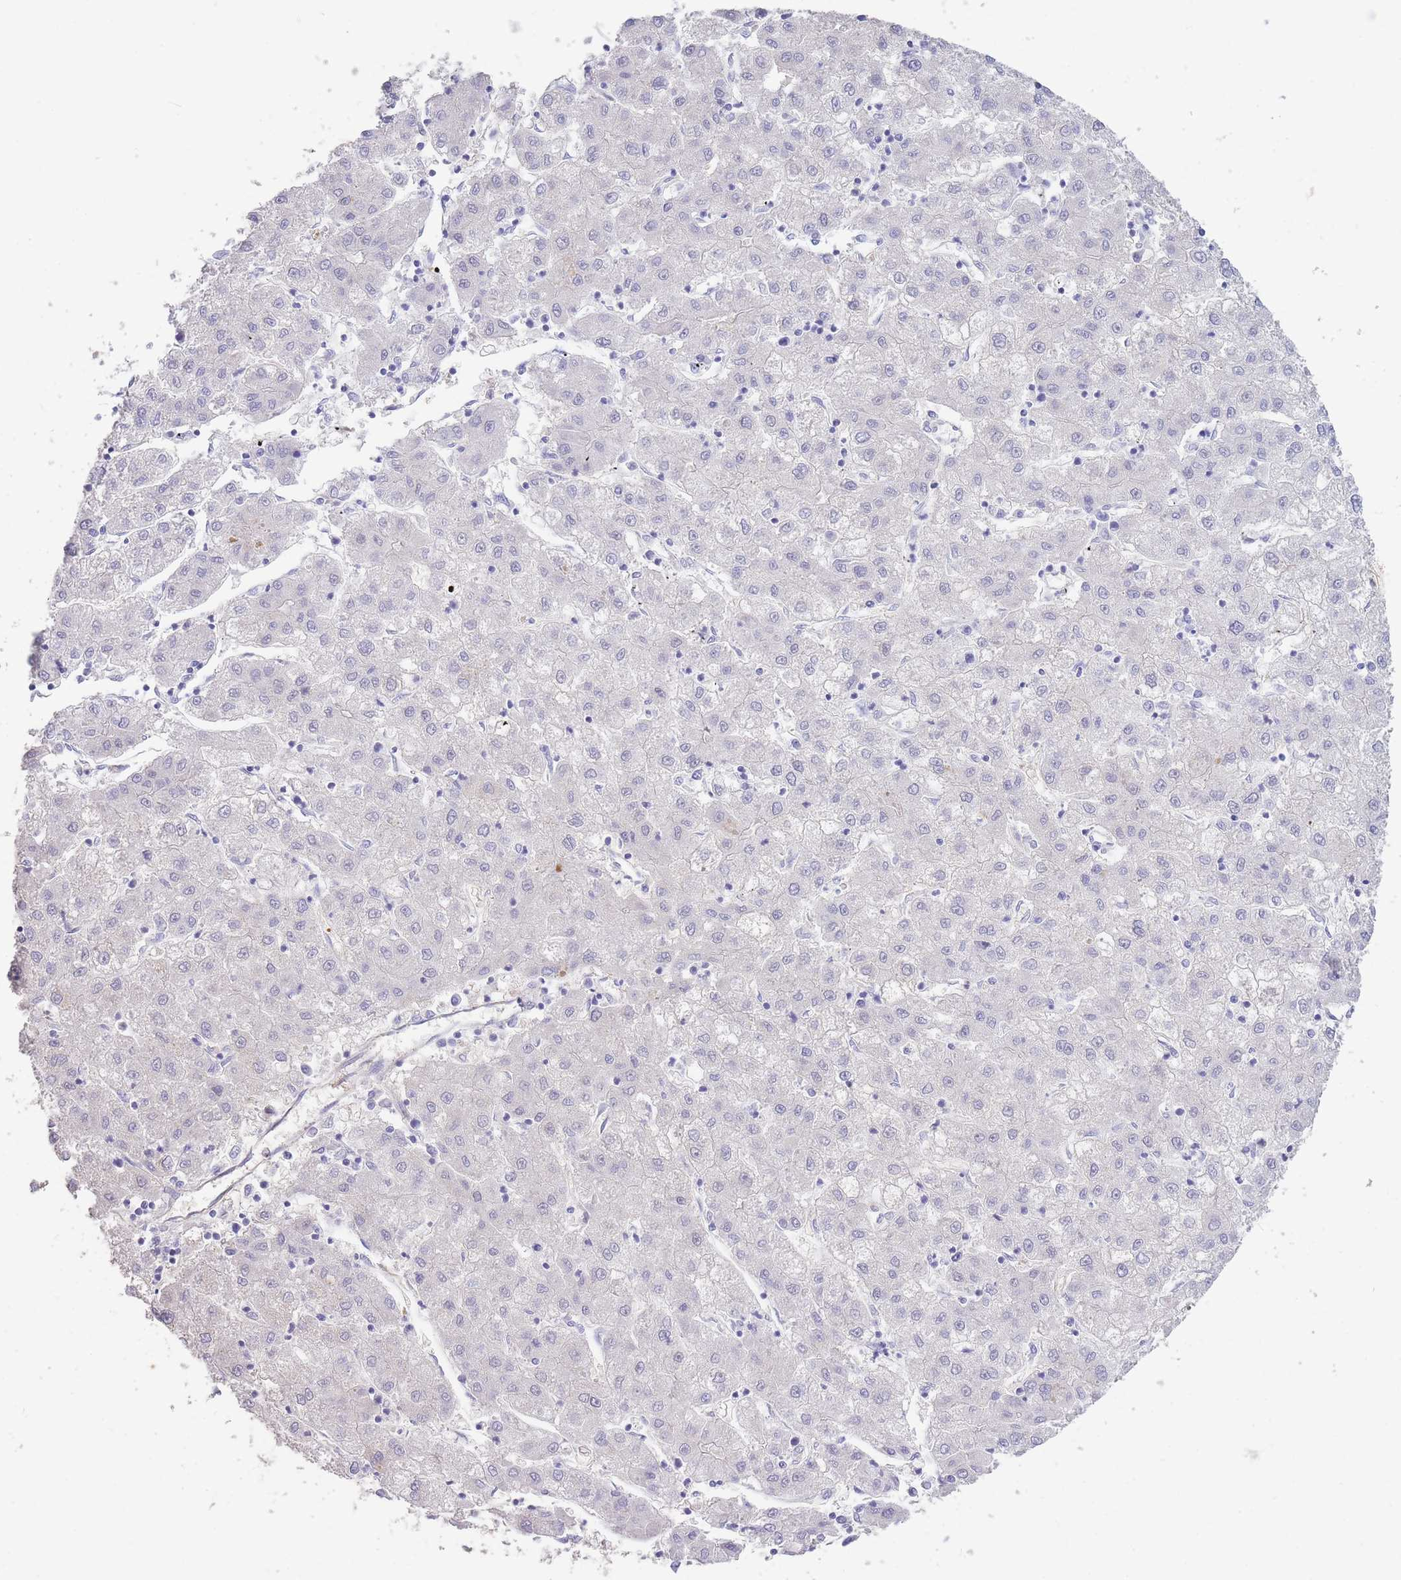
{"staining": {"intensity": "negative", "quantity": "none", "location": "none"}, "tissue": "liver cancer", "cell_type": "Tumor cells", "image_type": "cancer", "snomed": [{"axis": "morphology", "description": "Carcinoma, Hepatocellular, NOS"}, {"axis": "topography", "description": "Liver"}], "caption": "IHC photomicrograph of human hepatocellular carcinoma (liver) stained for a protein (brown), which exhibits no expression in tumor cells.", "gene": "ANKRD53", "patient": {"sex": "male", "age": 72}}